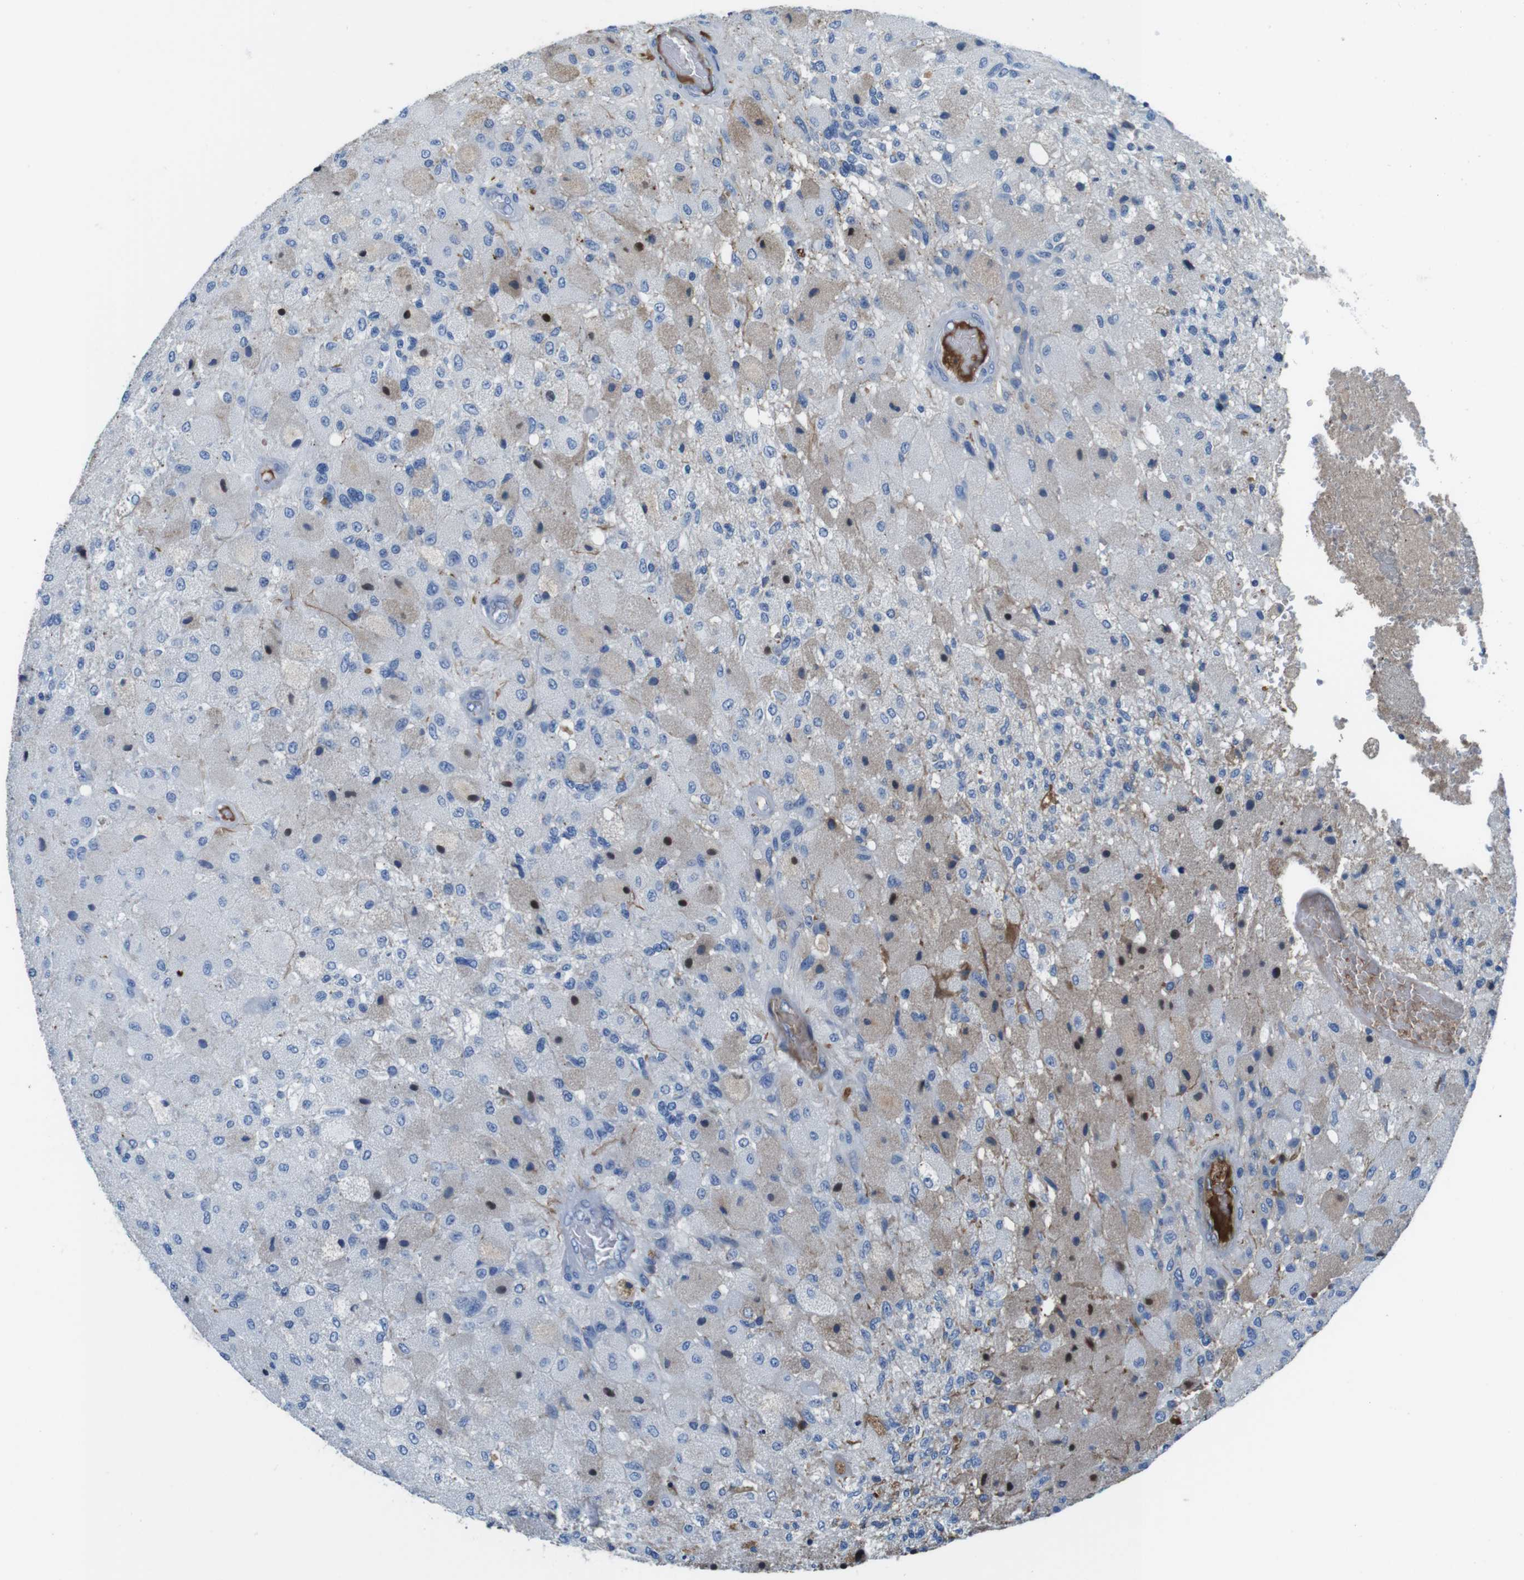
{"staining": {"intensity": "moderate", "quantity": "<25%", "location": "cytoplasmic/membranous,nuclear"}, "tissue": "glioma", "cell_type": "Tumor cells", "image_type": "cancer", "snomed": [{"axis": "morphology", "description": "Normal tissue, NOS"}, {"axis": "morphology", "description": "Glioma, malignant, High grade"}, {"axis": "topography", "description": "Cerebral cortex"}], "caption": "This micrograph displays IHC staining of human malignant glioma (high-grade), with low moderate cytoplasmic/membranous and nuclear staining in approximately <25% of tumor cells.", "gene": "TMPRSS15", "patient": {"sex": "male", "age": 77}}